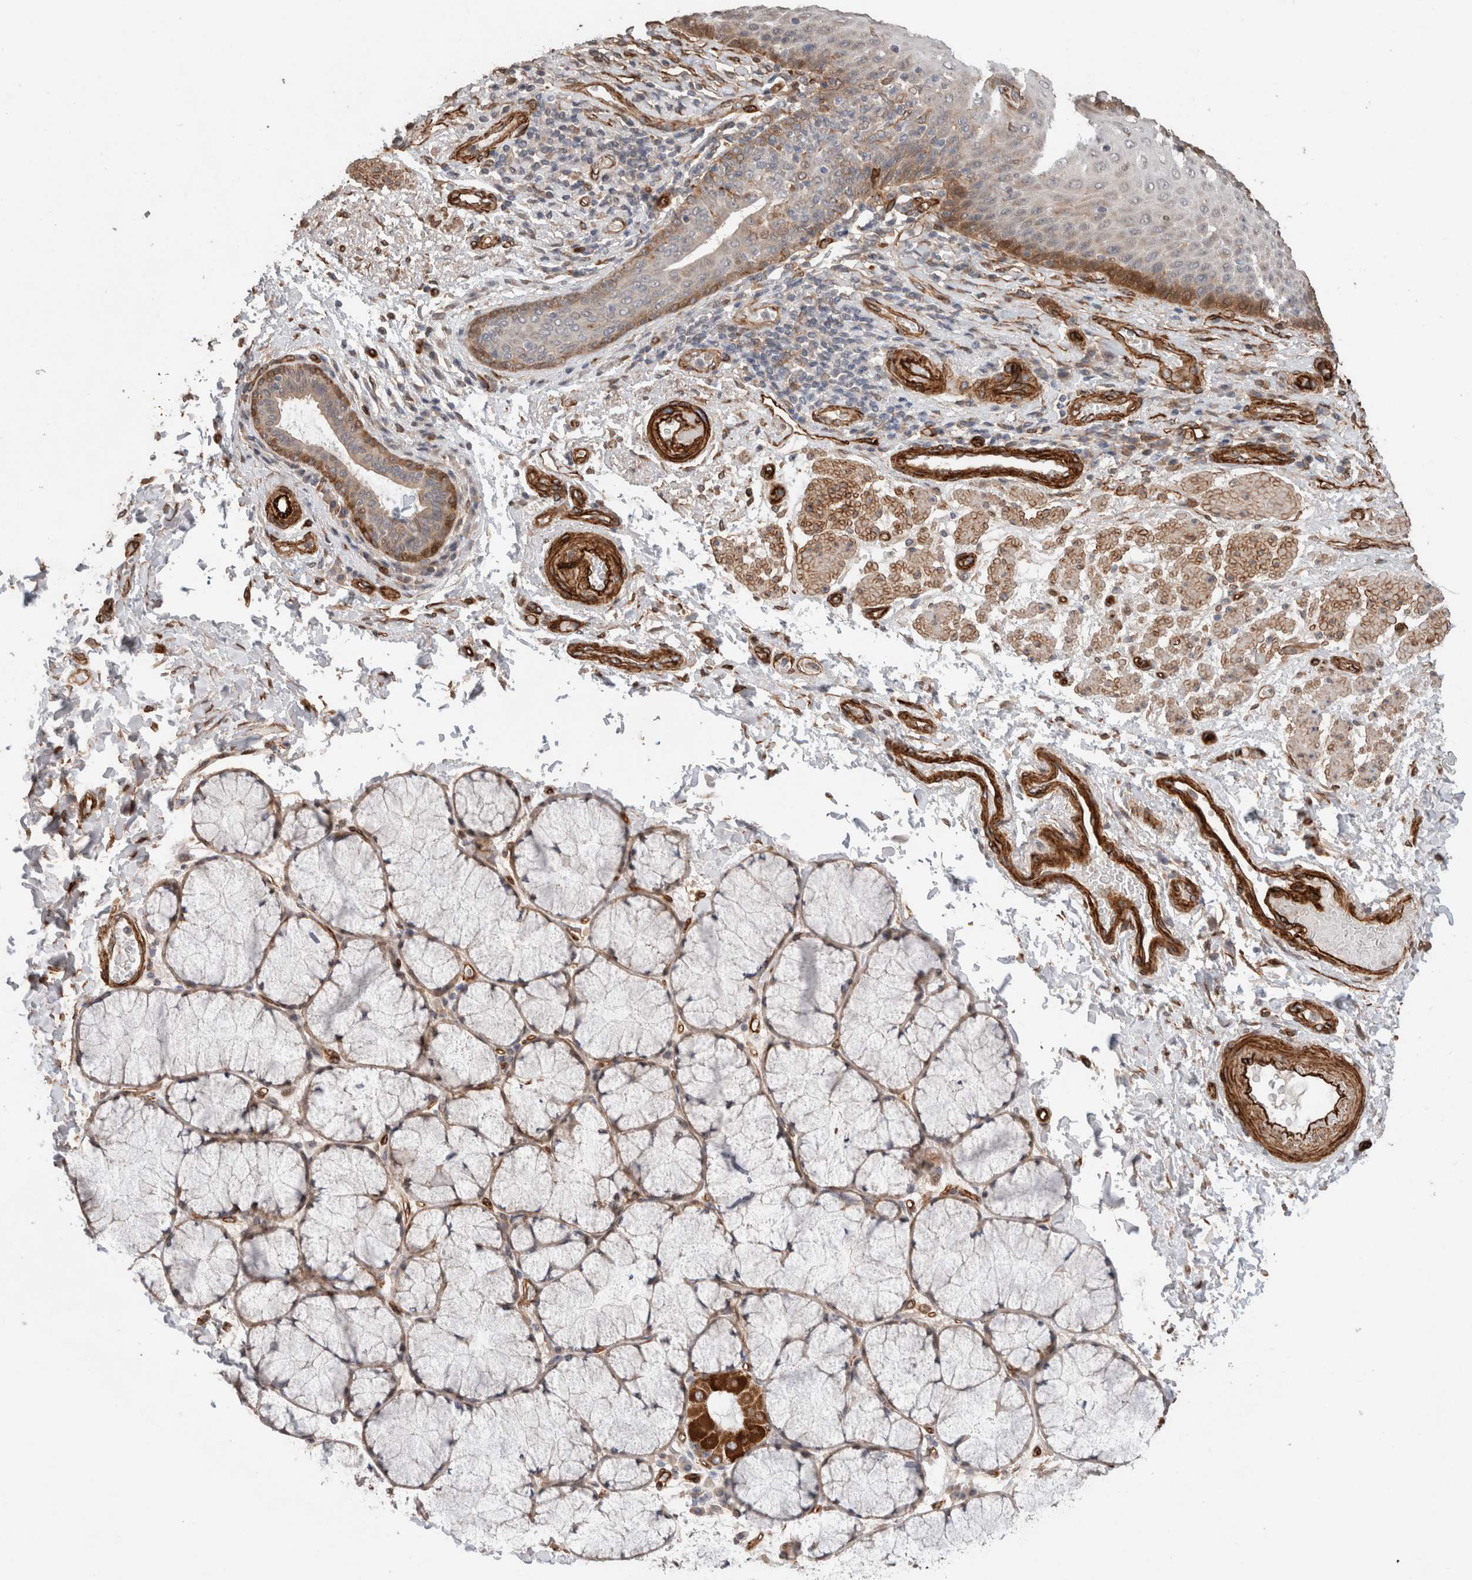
{"staining": {"intensity": "moderate", "quantity": "<25%", "location": "cytoplasmic/membranous"}, "tissue": "esophagus", "cell_type": "Squamous epithelial cells", "image_type": "normal", "snomed": [{"axis": "morphology", "description": "Normal tissue, NOS"}, {"axis": "topography", "description": "Esophagus"}], "caption": "Immunohistochemistry (IHC) of unremarkable esophagus shows low levels of moderate cytoplasmic/membranous staining in about <25% of squamous epithelial cells. (DAB = brown stain, brightfield microscopy at high magnification).", "gene": "RAB32", "patient": {"sex": "male", "age": 54}}